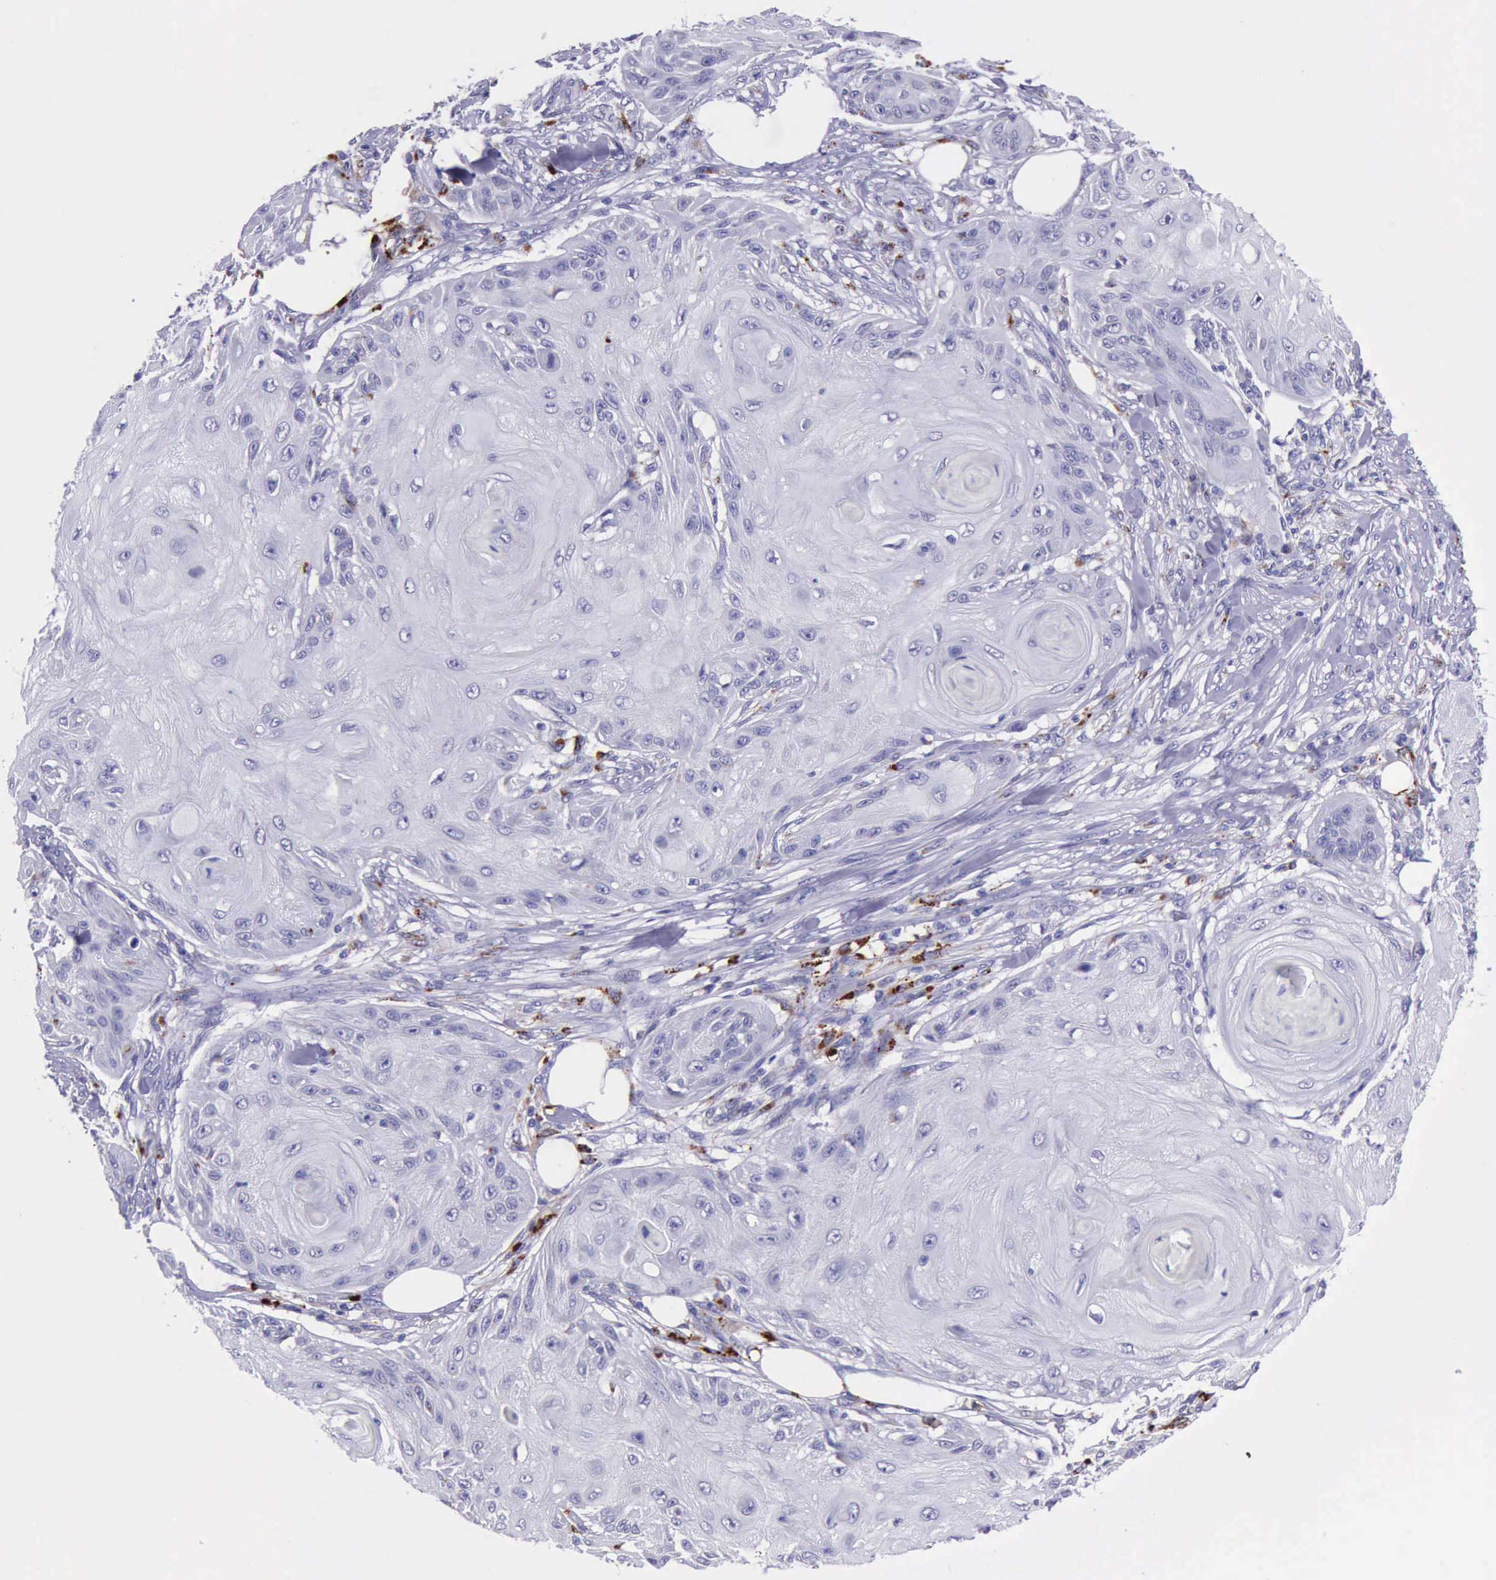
{"staining": {"intensity": "negative", "quantity": "none", "location": "none"}, "tissue": "skin cancer", "cell_type": "Tumor cells", "image_type": "cancer", "snomed": [{"axis": "morphology", "description": "Squamous cell carcinoma, NOS"}, {"axis": "topography", "description": "Skin"}], "caption": "This is an immunohistochemistry image of human skin cancer (squamous cell carcinoma). There is no expression in tumor cells.", "gene": "GLA", "patient": {"sex": "female", "age": 88}}